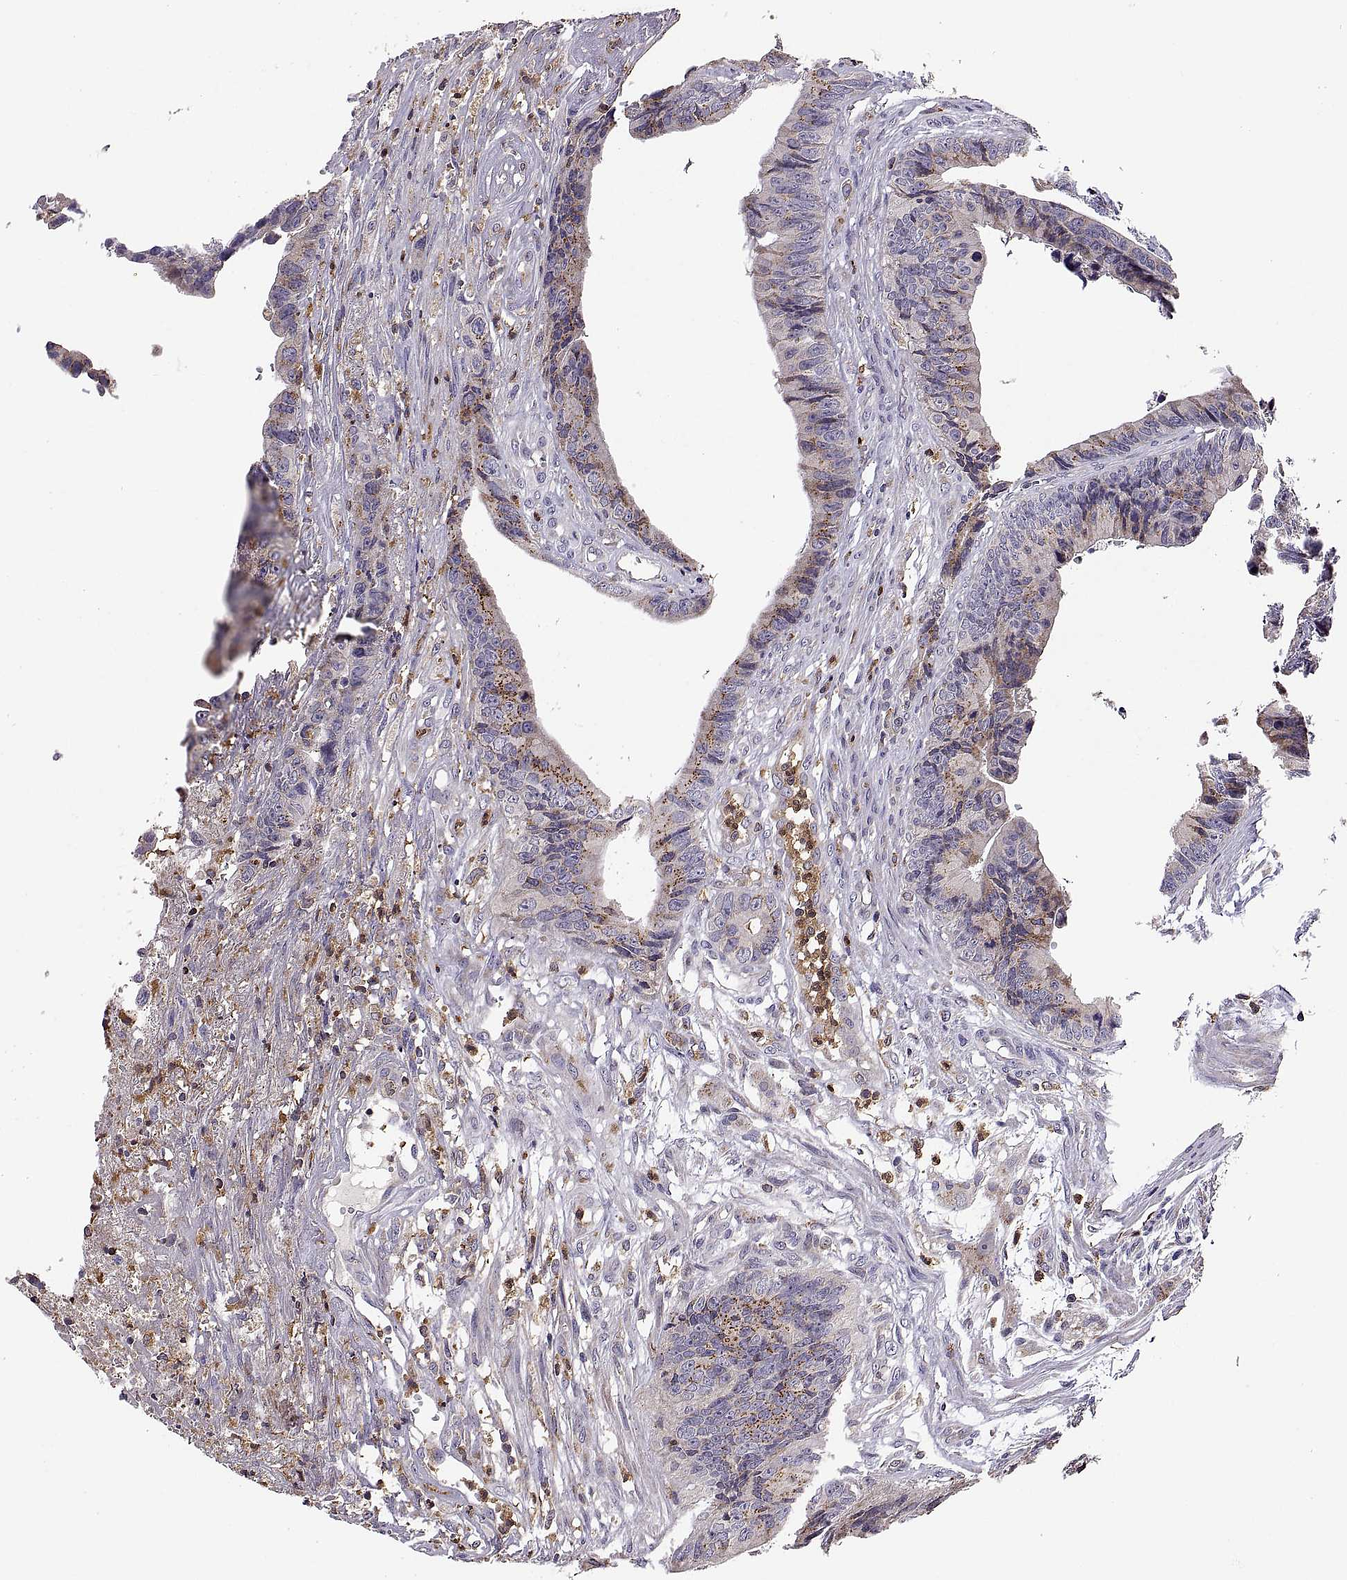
{"staining": {"intensity": "strong", "quantity": "<25%", "location": "cytoplasmic/membranous"}, "tissue": "colorectal cancer", "cell_type": "Tumor cells", "image_type": "cancer", "snomed": [{"axis": "morphology", "description": "Adenocarcinoma, NOS"}, {"axis": "topography", "description": "Colon"}], "caption": "About <25% of tumor cells in colorectal cancer demonstrate strong cytoplasmic/membranous protein staining as visualized by brown immunohistochemical staining.", "gene": "ACAP1", "patient": {"sex": "female", "age": 87}}